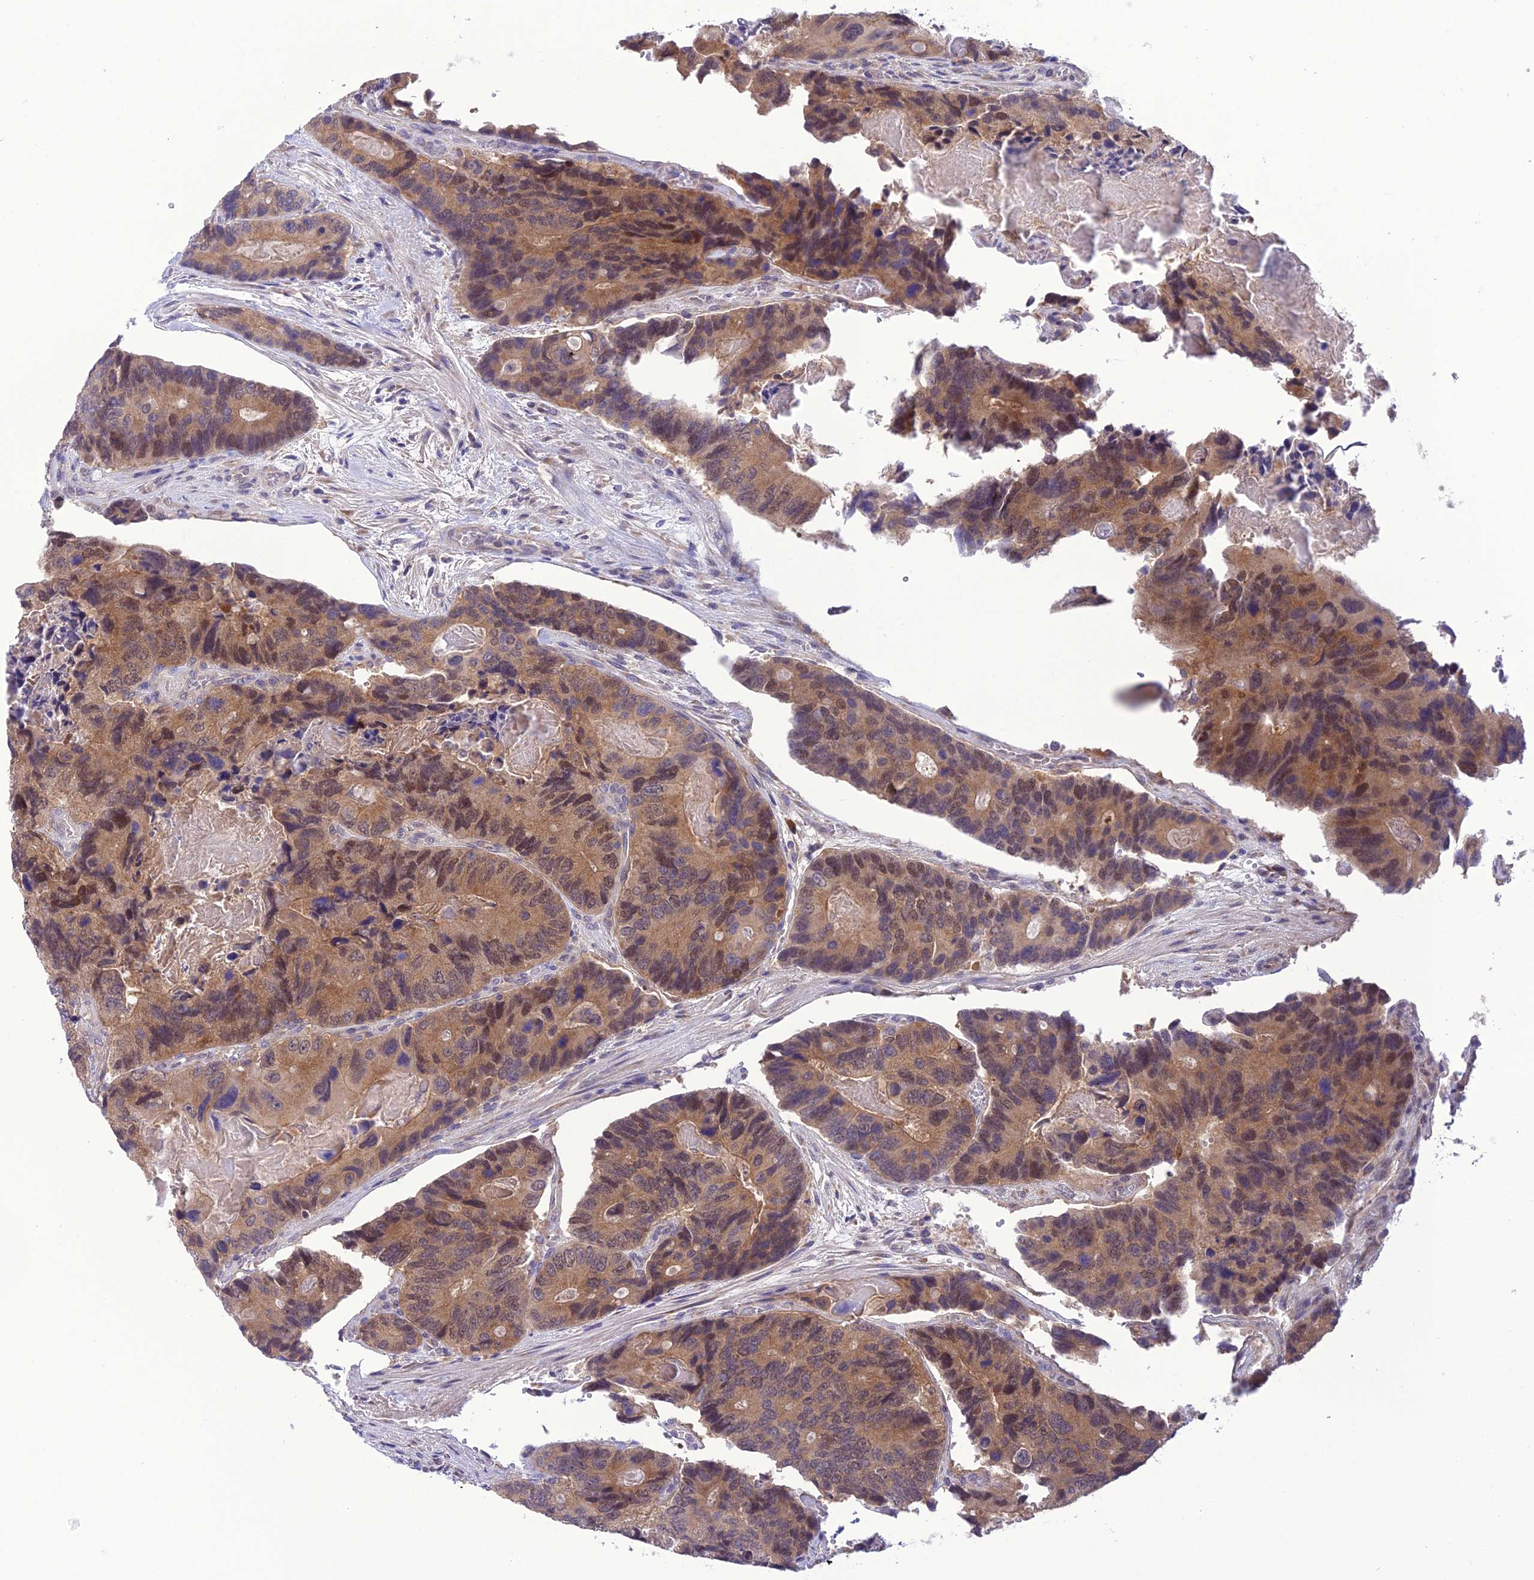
{"staining": {"intensity": "moderate", "quantity": ">75%", "location": "cytoplasmic/membranous,nuclear"}, "tissue": "colorectal cancer", "cell_type": "Tumor cells", "image_type": "cancer", "snomed": [{"axis": "morphology", "description": "Adenocarcinoma, NOS"}, {"axis": "topography", "description": "Colon"}], "caption": "The histopathology image reveals immunohistochemical staining of colorectal cancer (adenocarcinoma). There is moderate cytoplasmic/membranous and nuclear expression is present in approximately >75% of tumor cells.", "gene": "RNF126", "patient": {"sex": "male", "age": 84}}